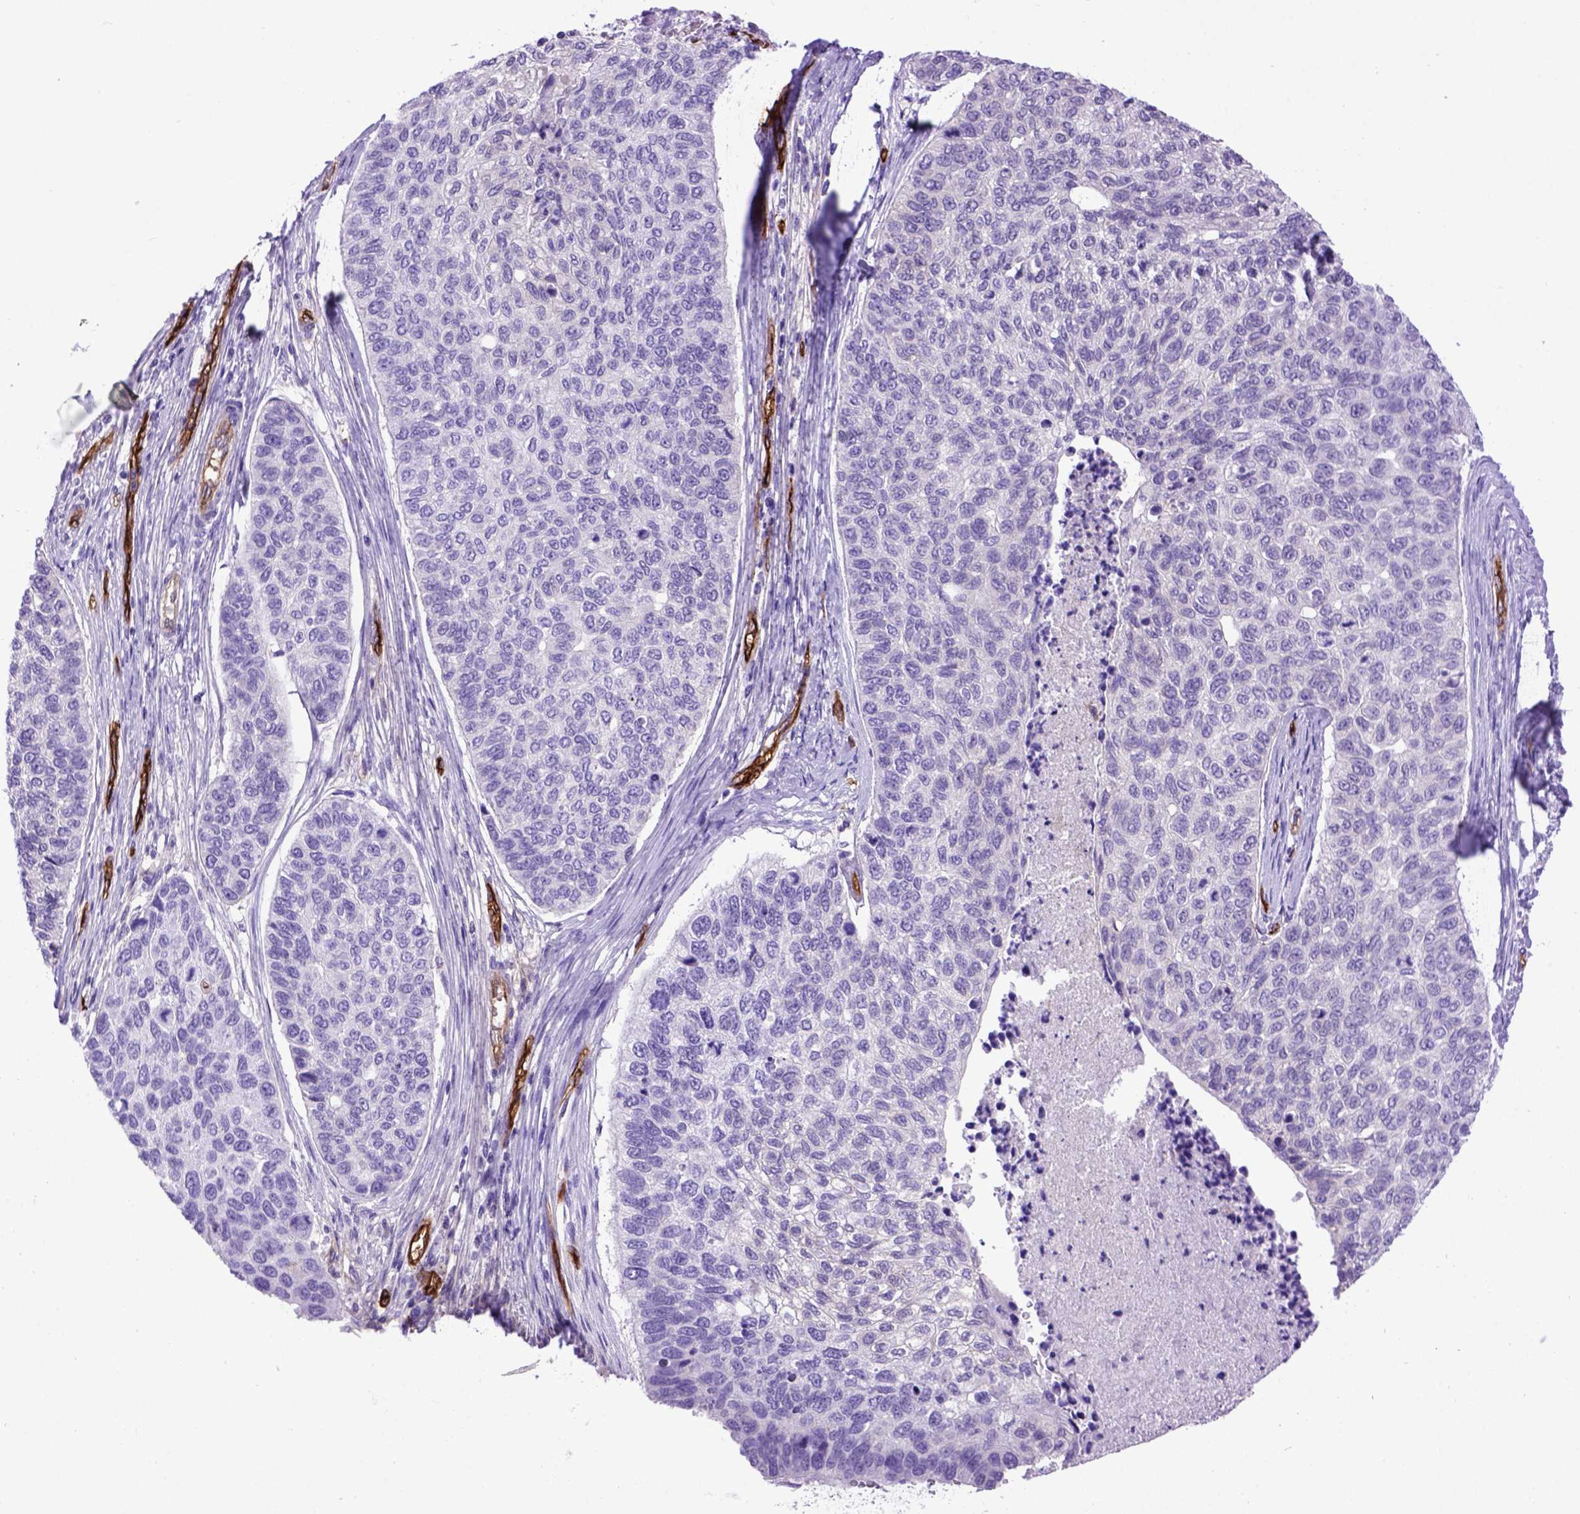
{"staining": {"intensity": "negative", "quantity": "none", "location": "none"}, "tissue": "lung cancer", "cell_type": "Tumor cells", "image_type": "cancer", "snomed": [{"axis": "morphology", "description": "Squamous cell carcinoma, NOS"}, {"axis": "topography", "description": "Lung"}], "caption": "Tumor cells are negative for protein expression in human squamous cell carcinoma (lung). (Brightfield microscopy of DAB (3,3'-diaminobenzidine) immunohistochemistry (IHC) at high magnification).", "gene": "ENG", "patient": {"sex": "male", "age": 69}}